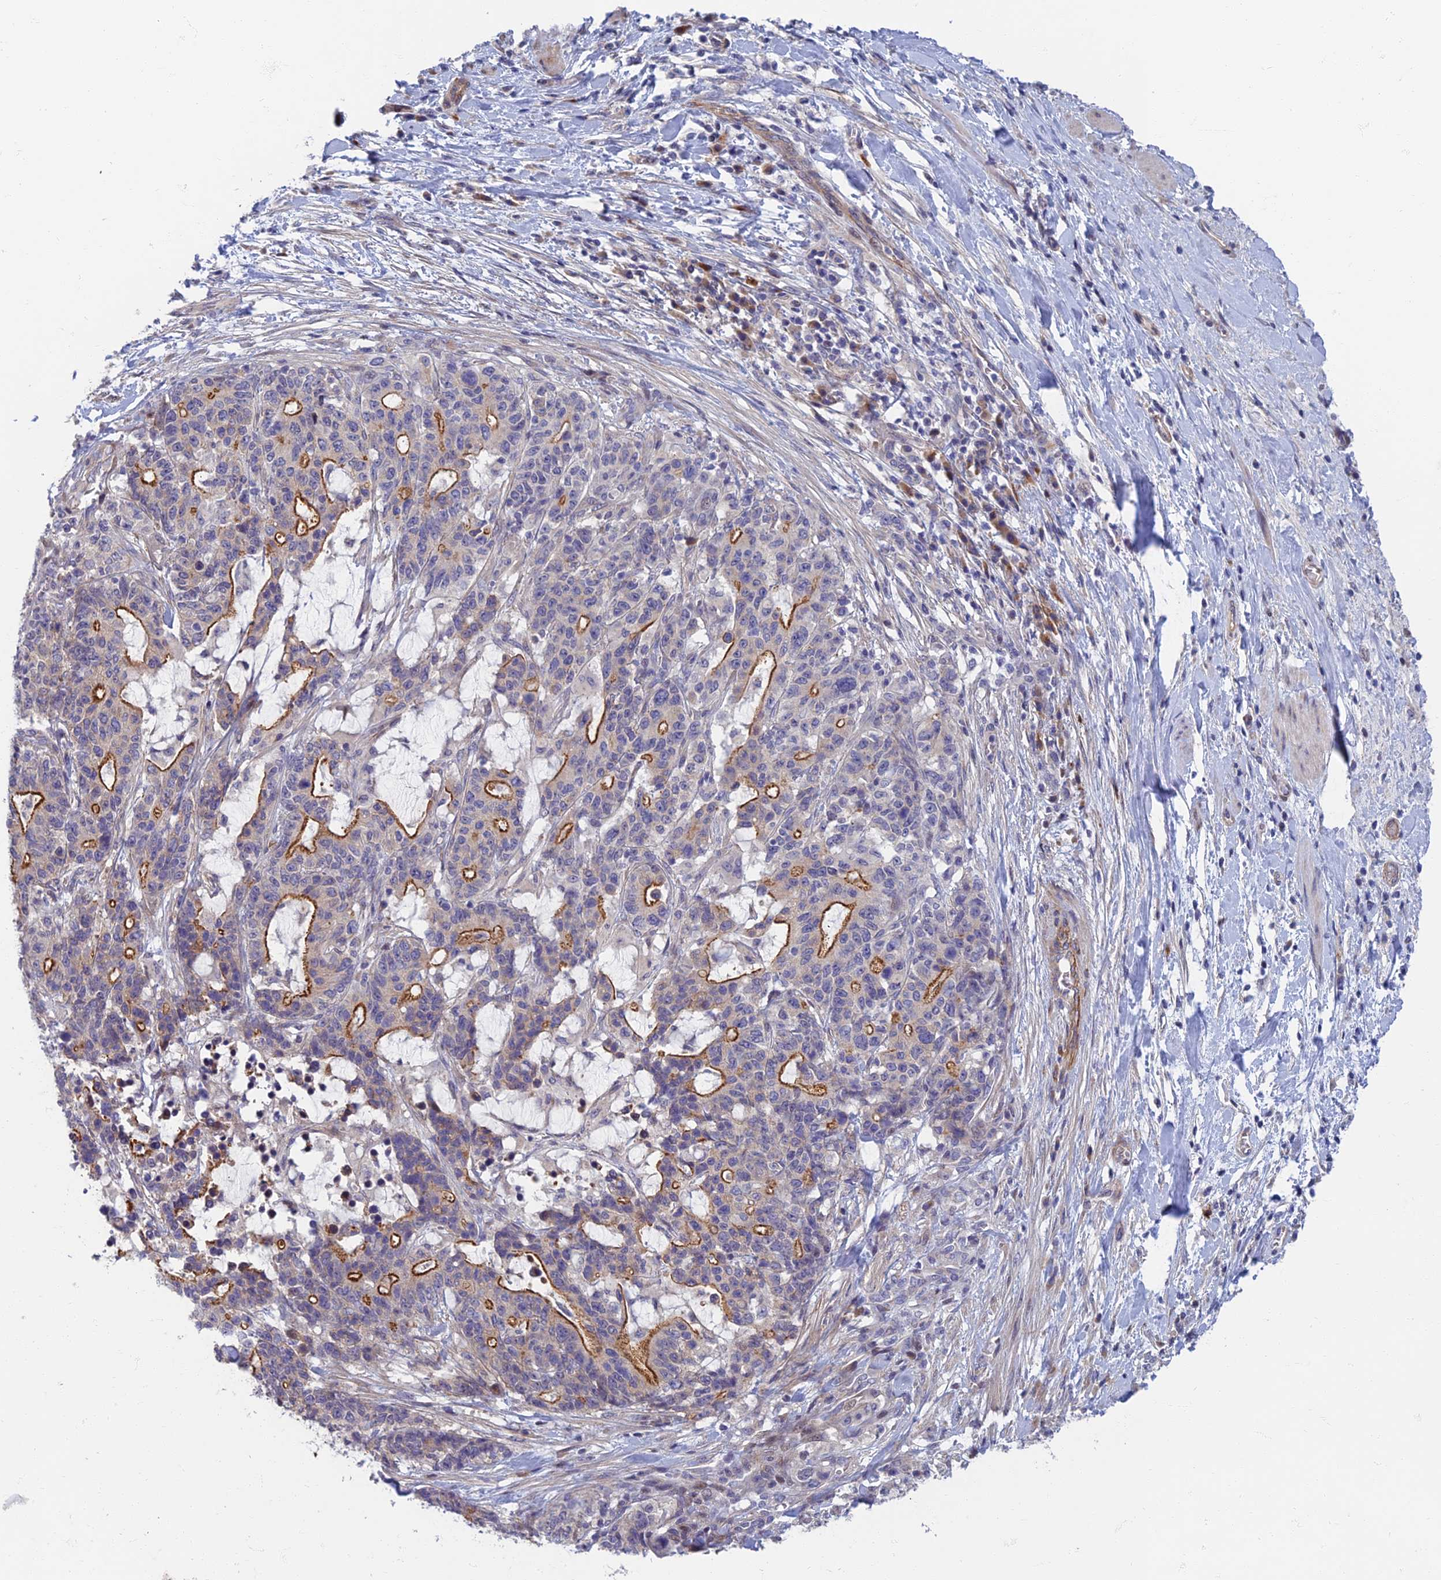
{"staining": {"intensity": "strong", "quantity": "<25%", "location": "cytoplasmic/membranous"}, "tissue": "stomach cancer", "cell_type": "Tumor cells", "image_type": "cancer", "snomed": [{"axis": "morphology", "description": "Normal tissue, NOS"}, {"axis": "morphology", "description": "Adenocarcinoma, NOS"}, {"axis": "topography", "description": "Stomach"}], "caption": "Strong cytoplasmic/membranous expression for a protein is identified in approximately <25% of tumor cells of stomach cancer (adenocarcinoma) using IHC.", "gene": "RHBDL2", "patient": {"sex": "female", "age": 64}}